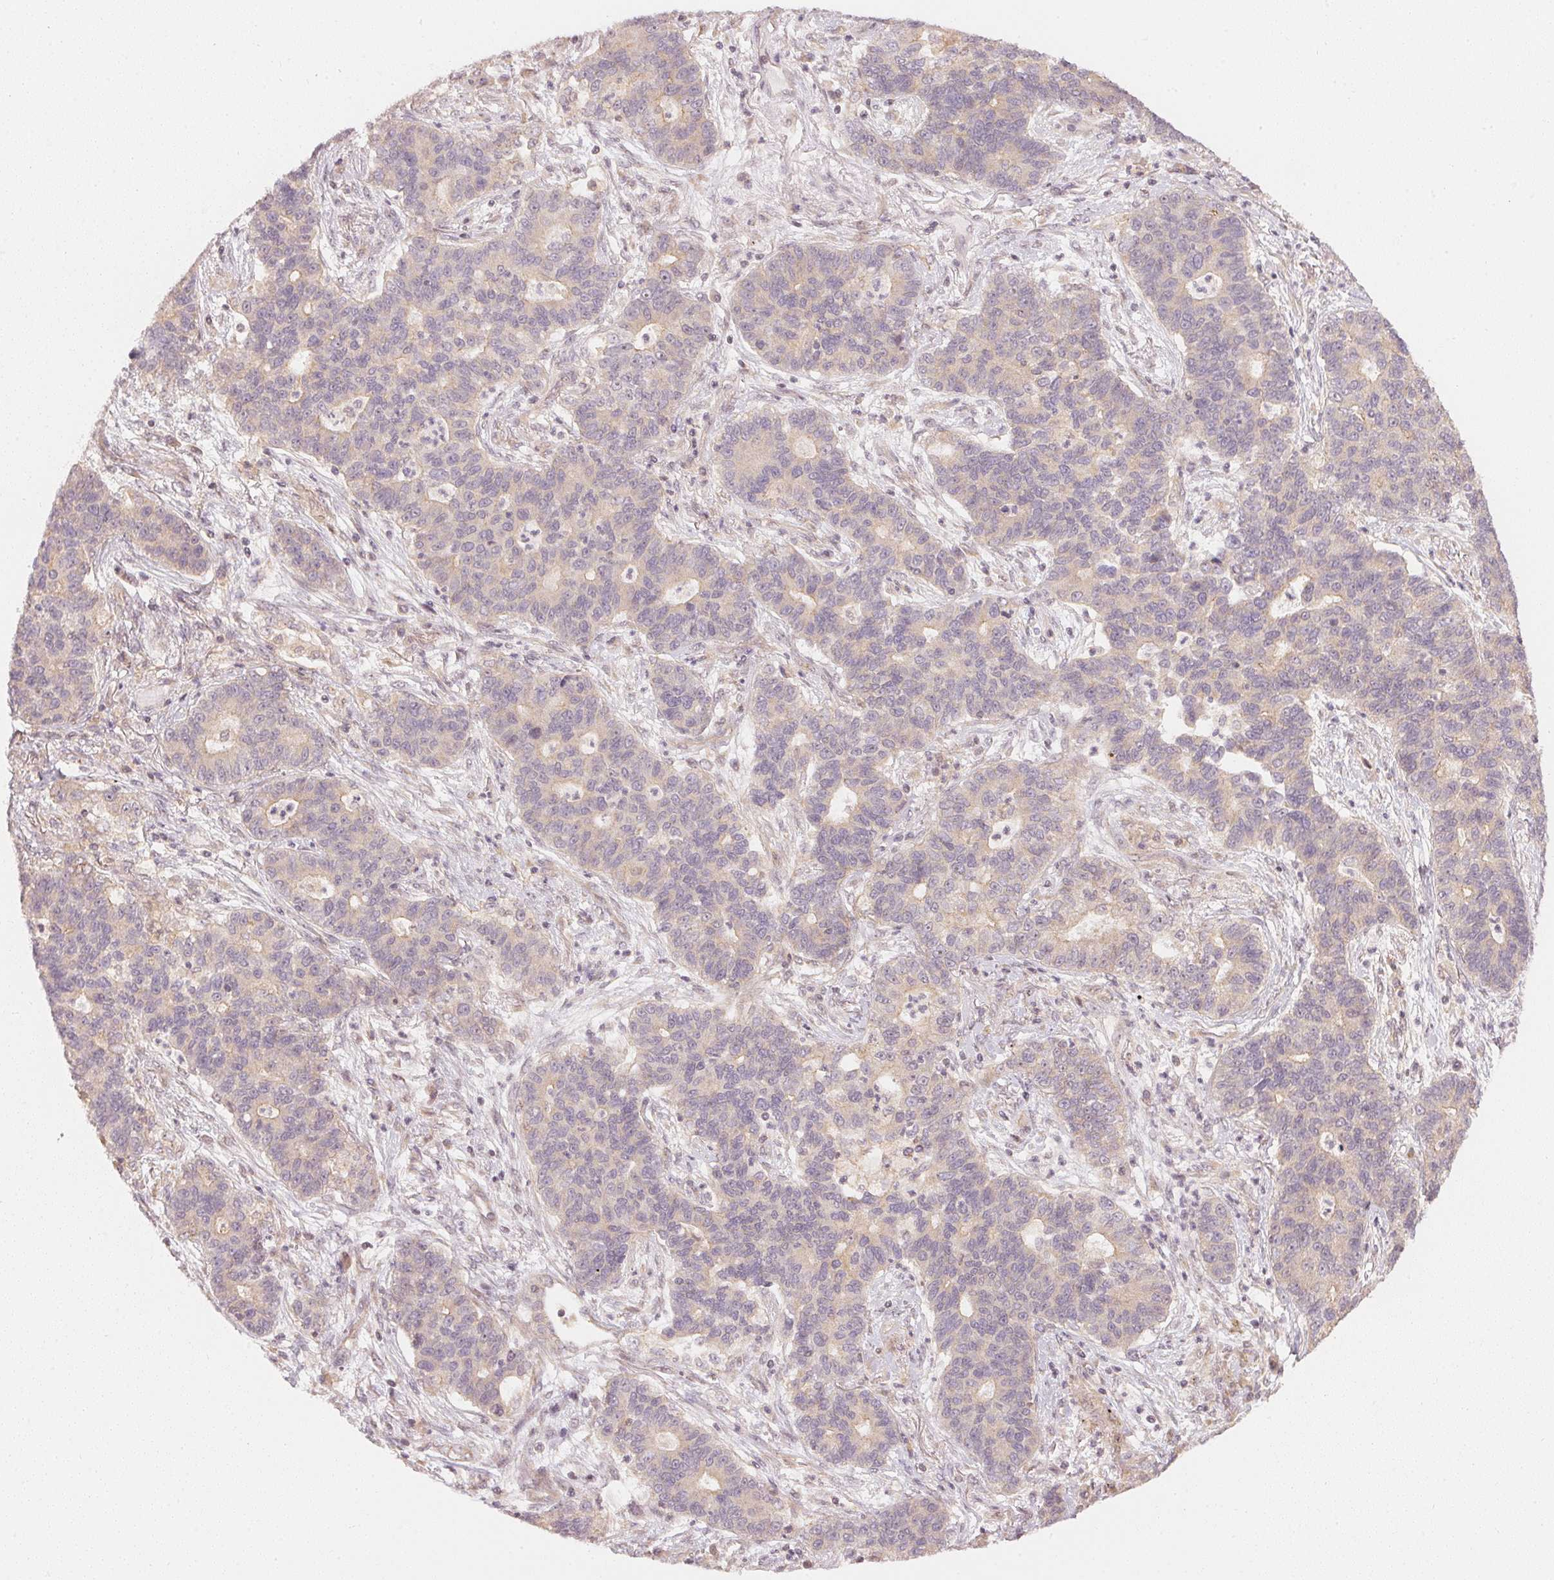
{"staining": {"intensity": "weak", "quantity": "<25%", "location": "cytoplasmic/membranous"}, "tissue": "lung cancer", "cell_type": "Tumor cells", "image_type": "cancer", "snomed": [{"axis": "morphology", "description": "Adenocarcinoma, NOS"}, {"axis": "topography", "description": "Lung"}], "caption": "Tumor cells show no significant positivity in lung cancer (adenocarcinoma).", "gene": "WDR54", "patient": {"sex": "female", "age": 57}}